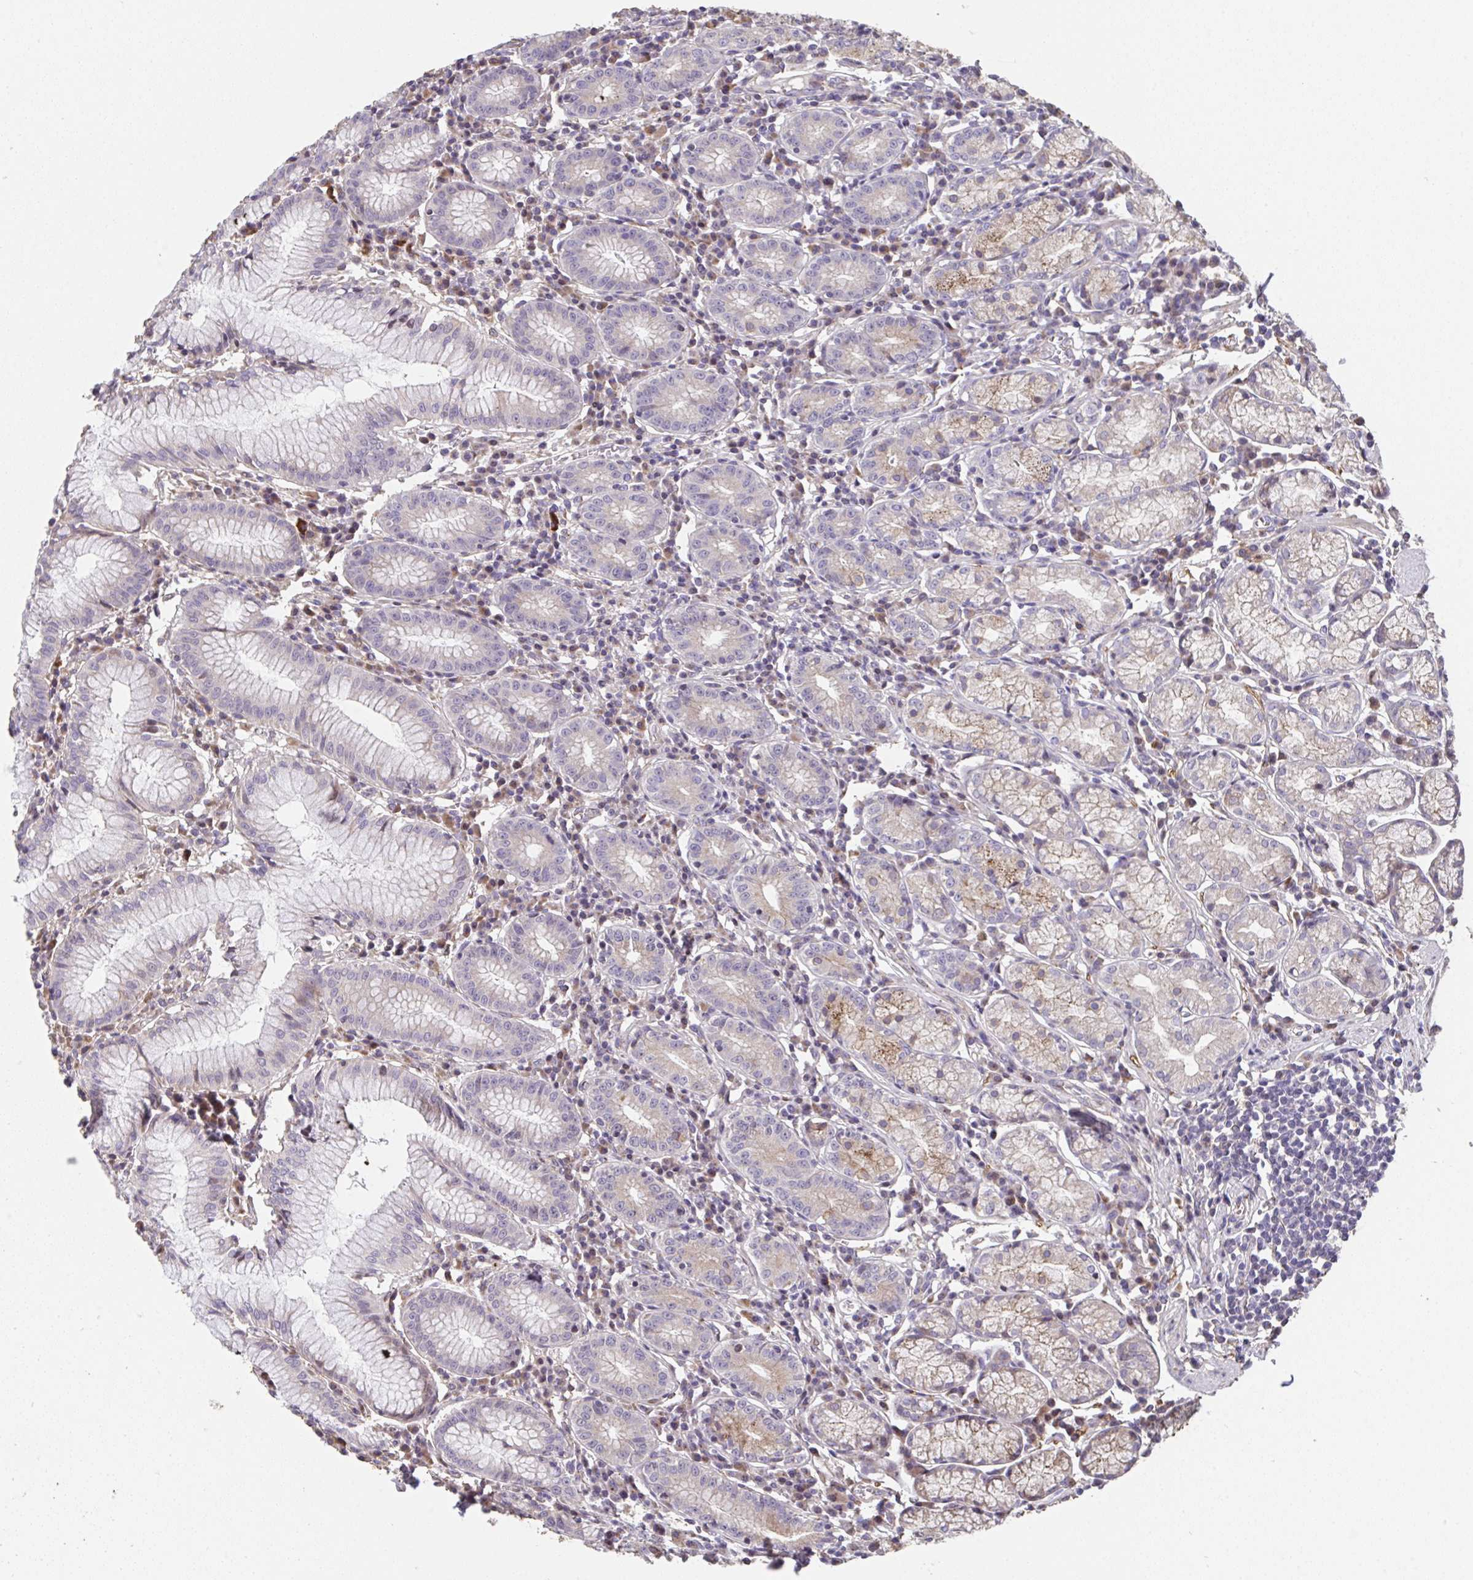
{"staining": {"intensity": "moderate", "quantity": "<25%", "location": "cytoplasmic/membranous"}, "tissue": "stomach", "cell_type": "Glandular cells", "image_type": "normal", "snomed": [{"axis": "morphology", "description": "Normal tissue, NOS"}, {"axis": "topography", "description": "Stomach"}], "caption": "Immunohistochemistry (IHC) micrograph of benign human stomach stained for a protein (brown), which exhibits low levels of moderate cytoplasmic/membranous positivity in about <25% of glandular cells.", "gene": "RUNDC3B", "patient": {"sex": "male", "age": 55}}